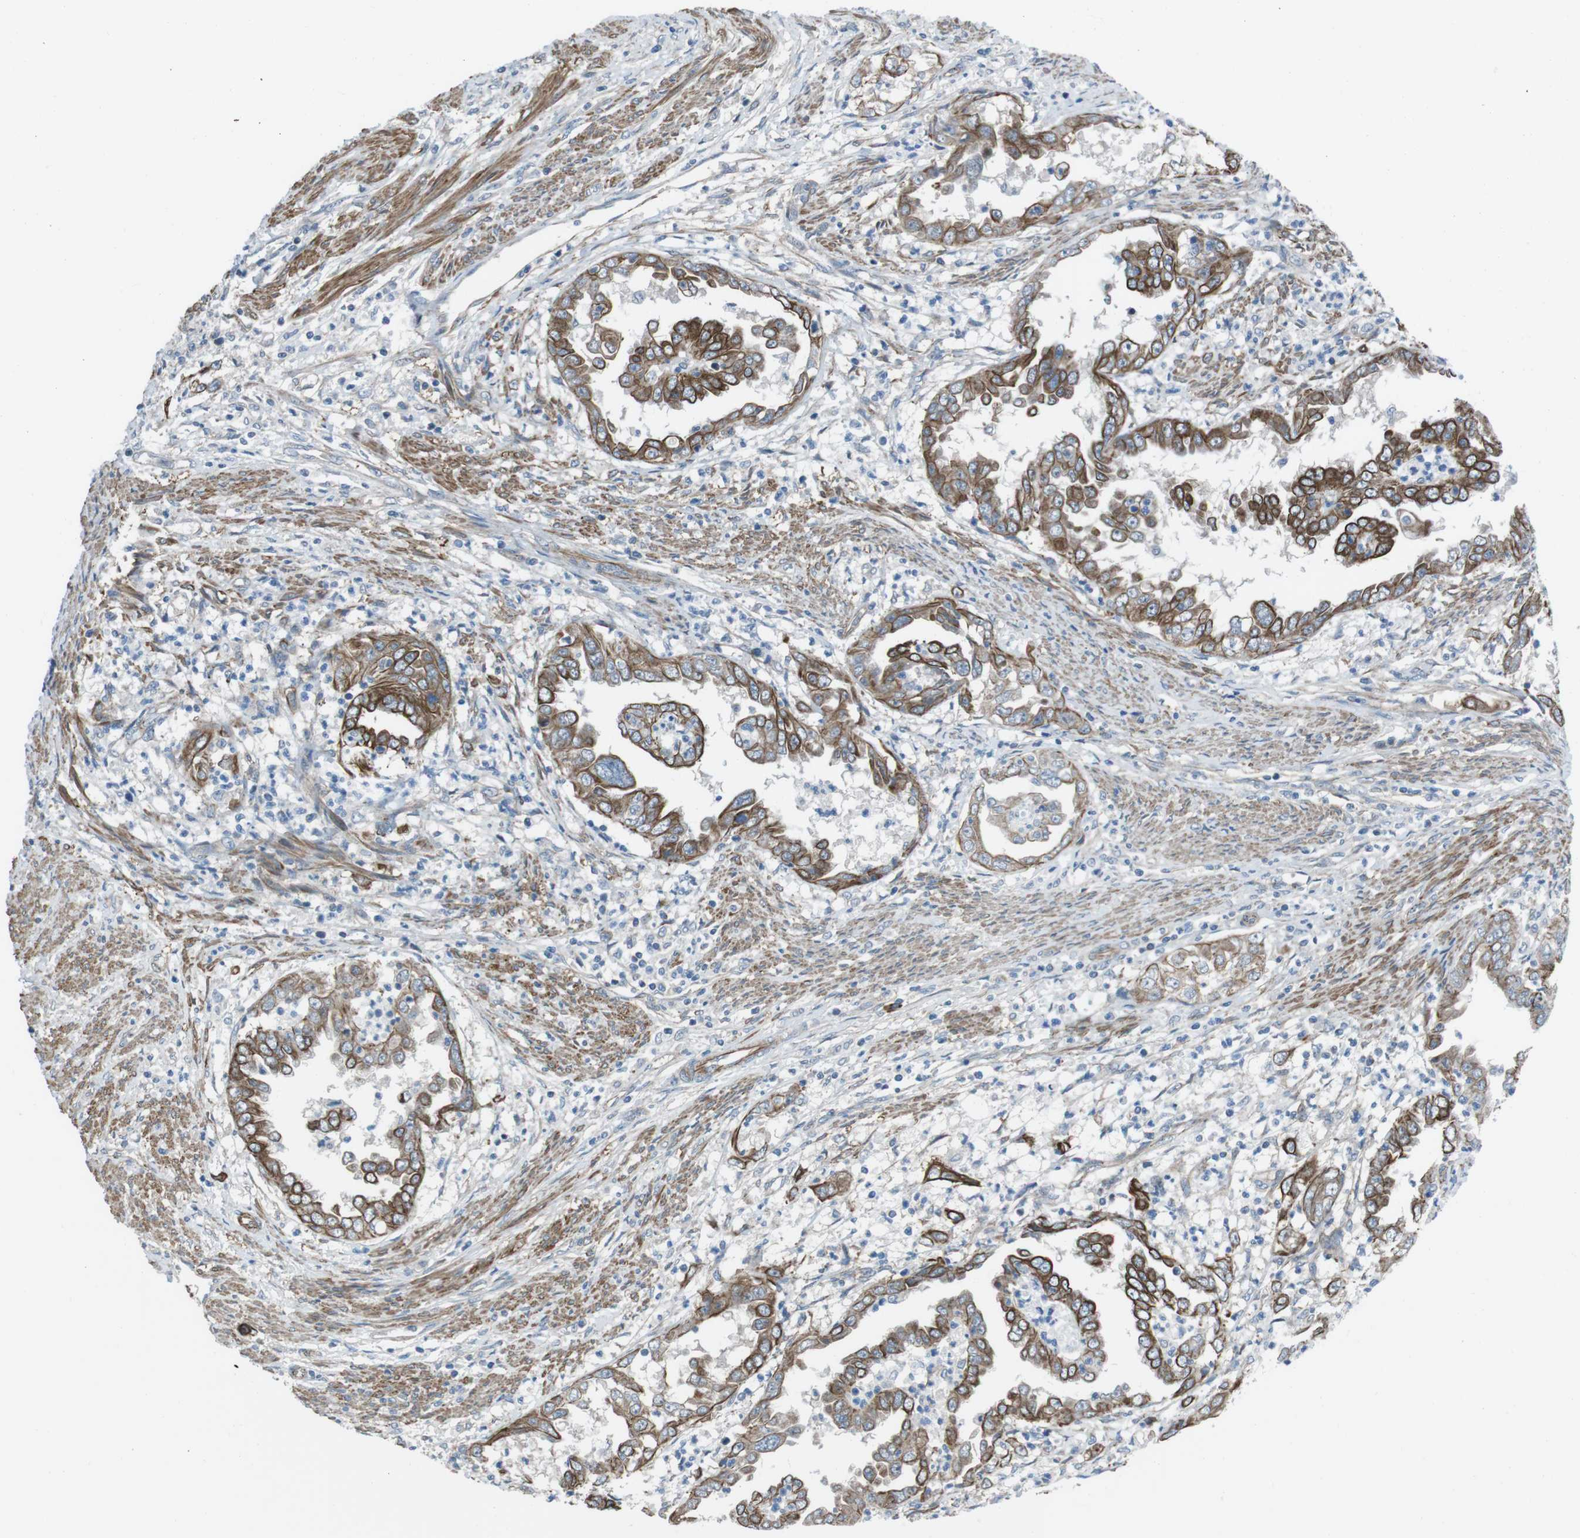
{"staining": {"intensity": "moderate", "quantity": ">75%", "location": "cytoplasmic/membranous"}, "tissue": "endometrial cancer", "cell_type": "Tumor cells", "image_type": "cancer", "snomed": [{"axis": "morphology", "description": "Adenocarcinoma, NOS"}, {"axis": "topography", "description": "Endometrium"}], "caption": "Immunohistochemistry (IHC) image of adenocarcinoma (endometrial) stained for a protein (brown), which reveals medium levels of moderate cytoplasmic/membranous positivity in about >75% of tumor cells.", "gene": "FAM174B", "patient": {"sex": "female", "age": 85}}